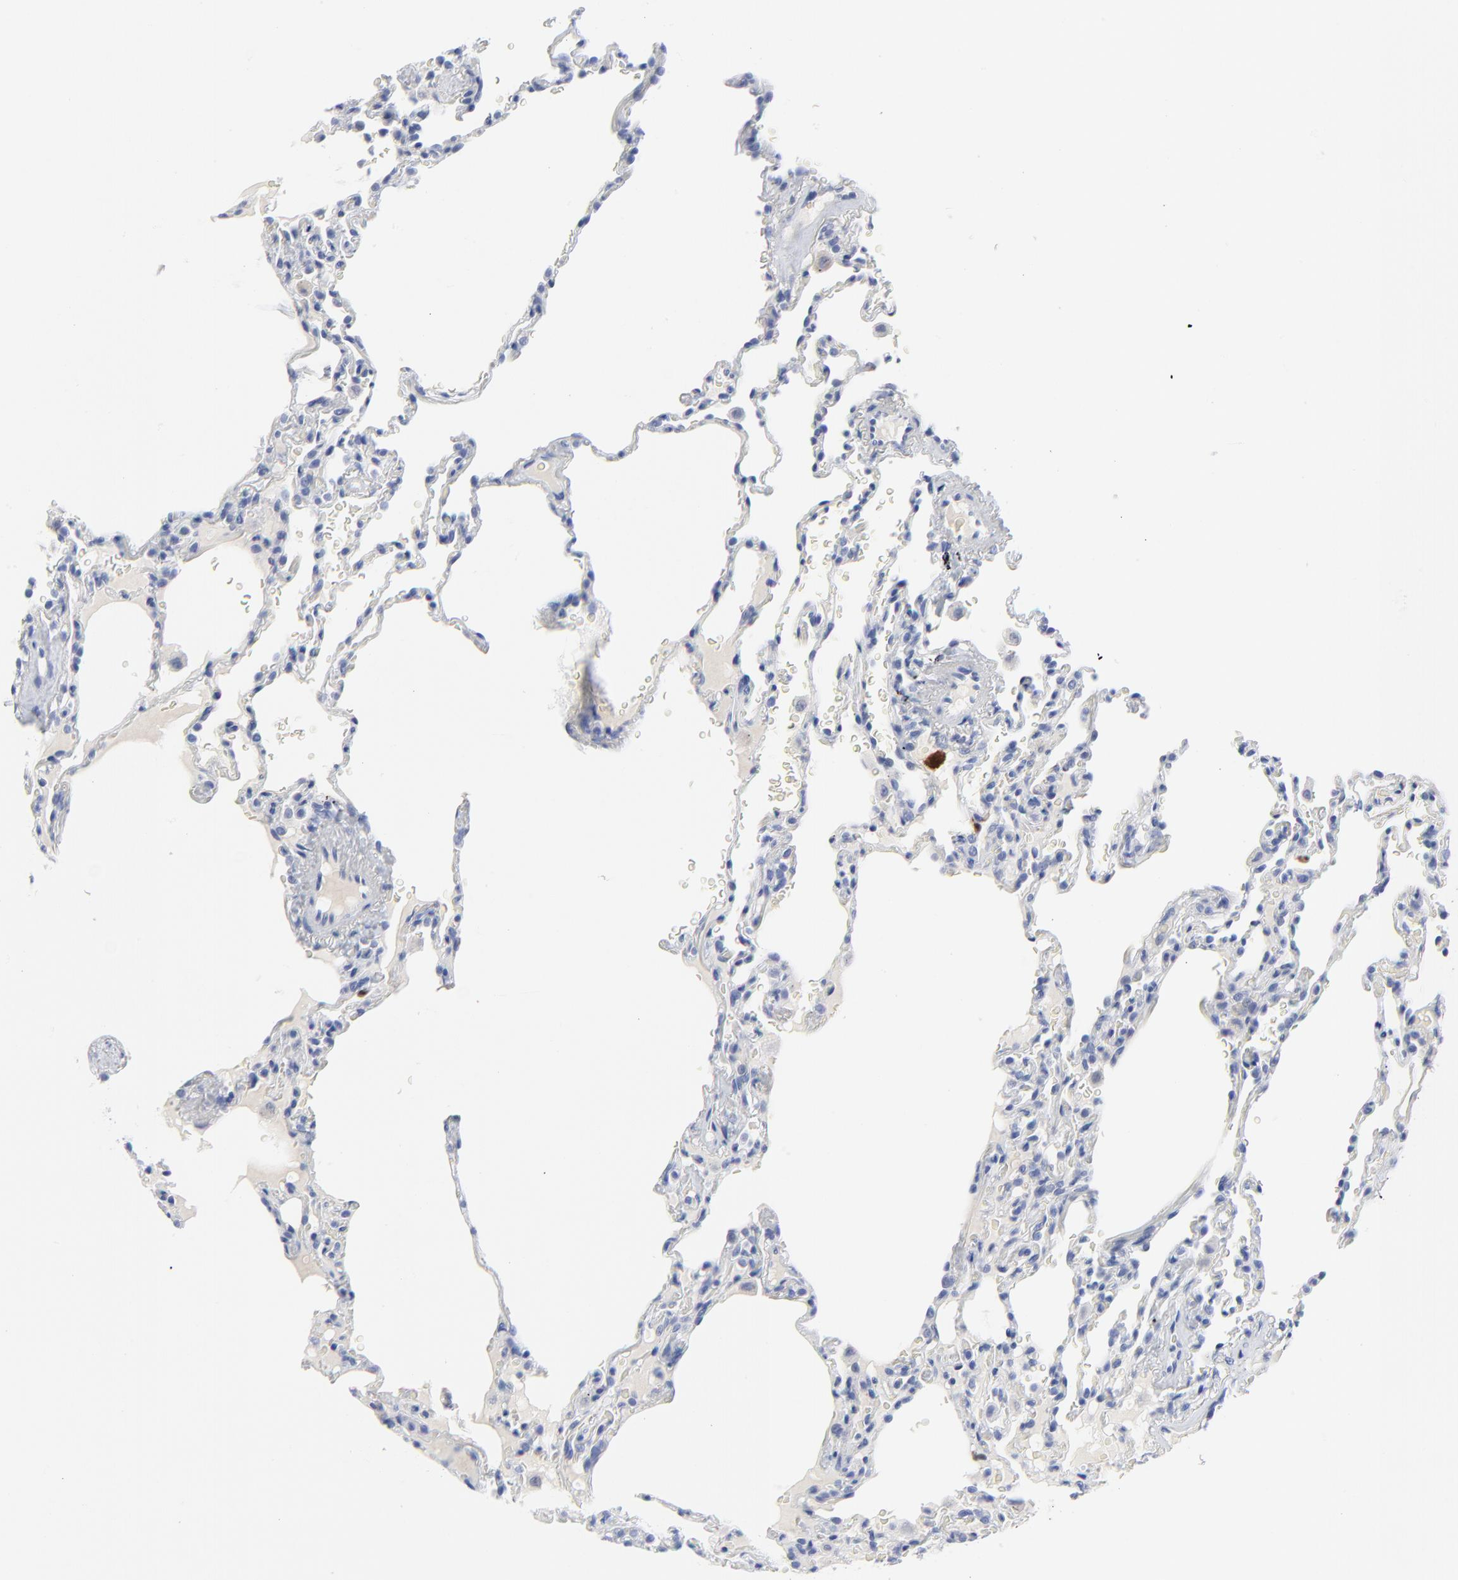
{"staining": {"intensity": "negative", "quantity": "none", "location": "none"}, "tissue": "lung", "cell_type": "Alveolar cells", "image_type": "normal", "snomed": [{"axis": "morphology", "description": "Normal tissue, NOS"}, {"axis": "topography", "description": "Lung"}], "caption": "An image of lung stained for a protein exhibits no brown staining in alveolar cells. (DAB (3,3'-diaminobenzidine) immunohistochemistry visualized using brightfield microscopy, high magnification).", "gene": "CDK1", "patient": {"sex": "male", "age": 59}}